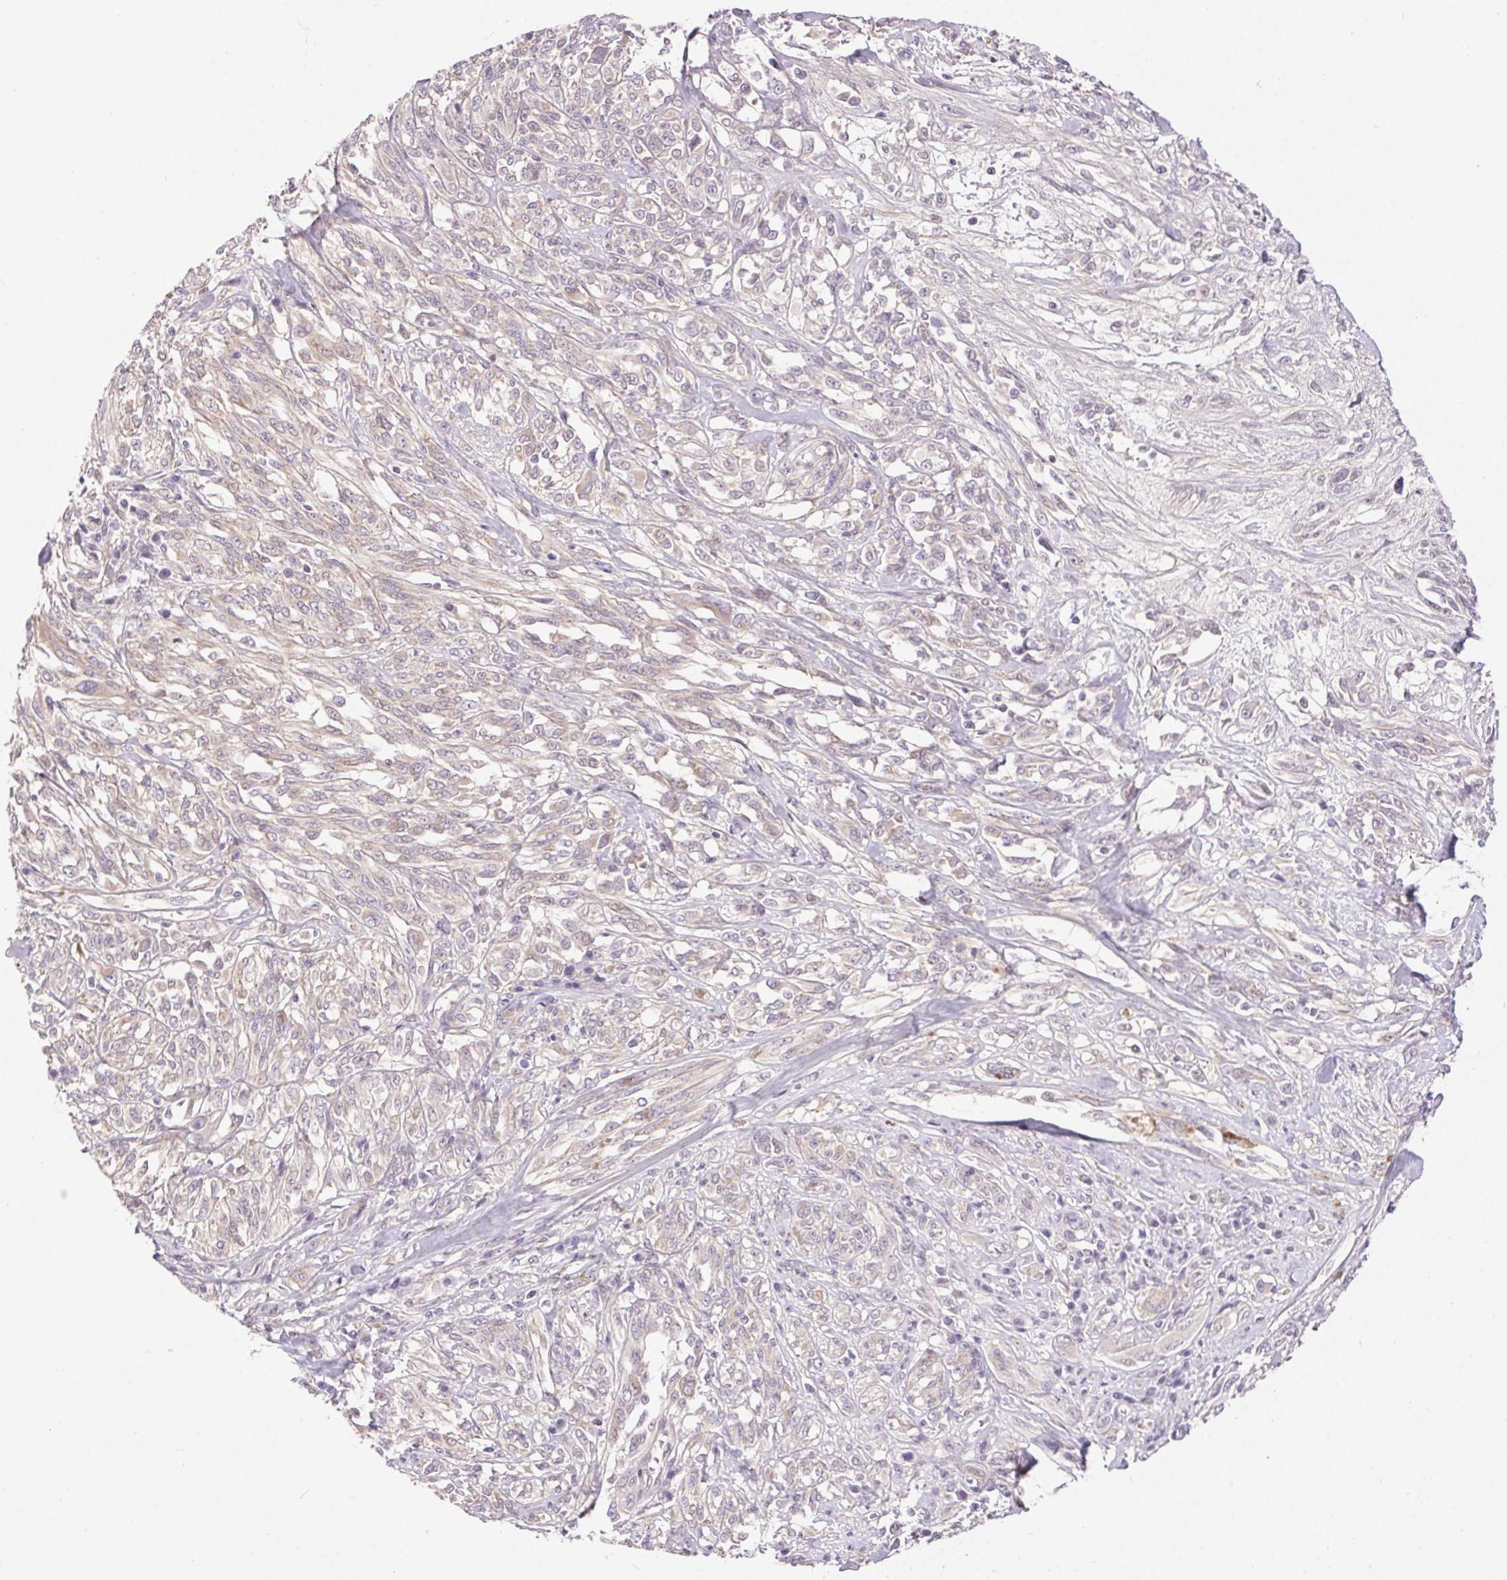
{"staining": {"intensity": "negative", "quantity": "none", "location": "none"}, "tissue": "melanoma", "cell_type": "Tumor cells", "image_type": "cancer", "snomed": [{"axis": "morphology", "description": "Malignant melanoma, NOS"}, {"axis": "topography", "description": "Skin"}], "caption": "Micrograph shows no significant protein staining in tumor cells of melanoma. (Immunohistochemistry (ihc), brightfield microscopy, high magnification).", "gene": "SYT11", "patient": {"sex": "female", "age": 91}}